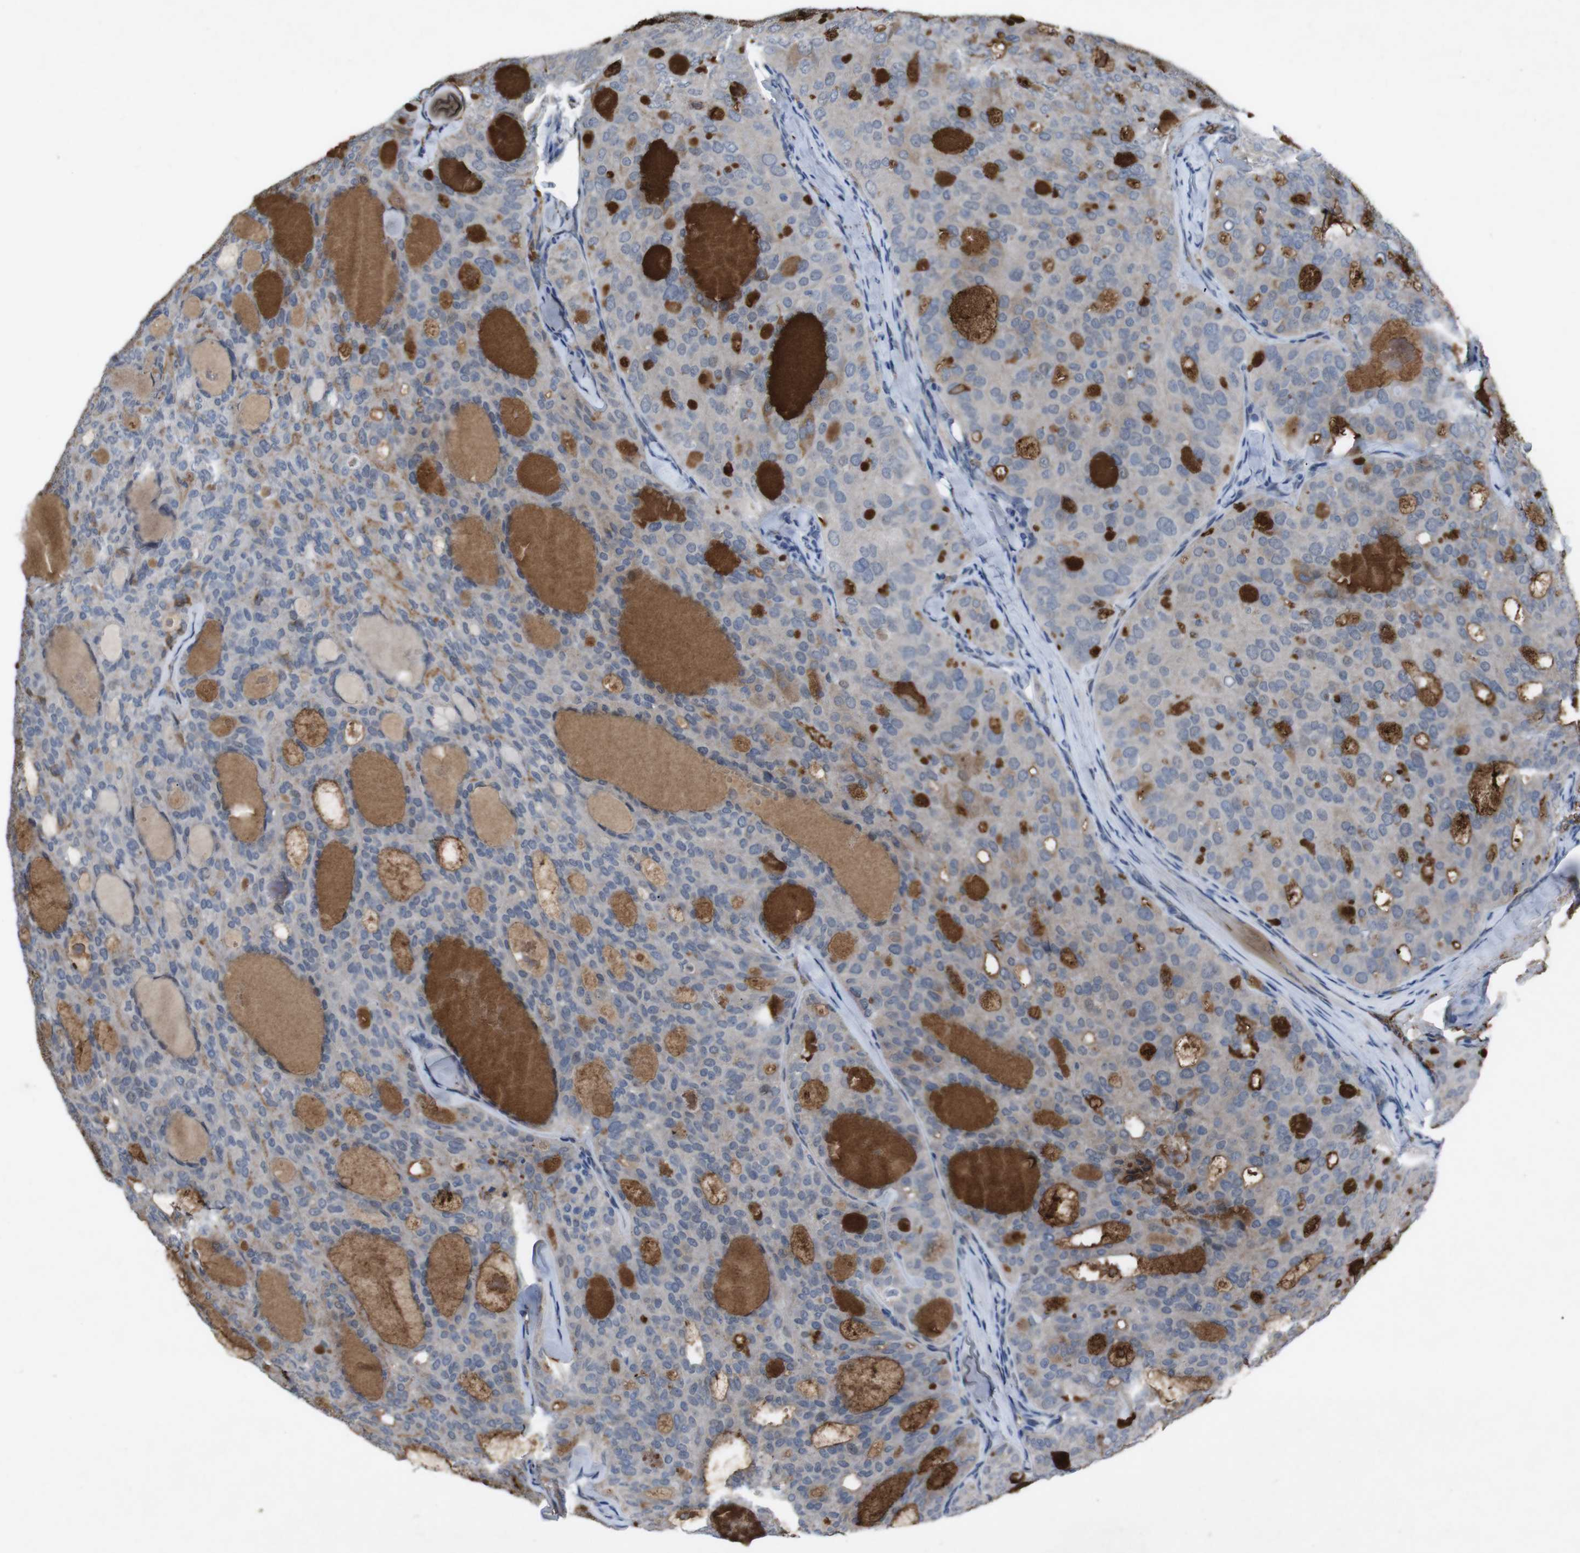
{"staining": {"intensity": "moderate", "quantity": "<25%", "location": "cytoplasmic/membranous"}, "tissue": "thyroid cancer", "cell_type": "Tumor cells", "image_type": "cancer", "snomed": [{"axis": "morphology", "description": "Follicular adenoma carcinoma, NOS"}, {"axis": "topography", "description": "Thyroid gland"}], "caption": "Thyroid cancer was stained to show a protein in brown. There is low levels of moderate cytoplasmic/membranous expression in about <25% of tumor cells.", "gene": "SPTB", "patient": {"sex": "male", "age": 75}}